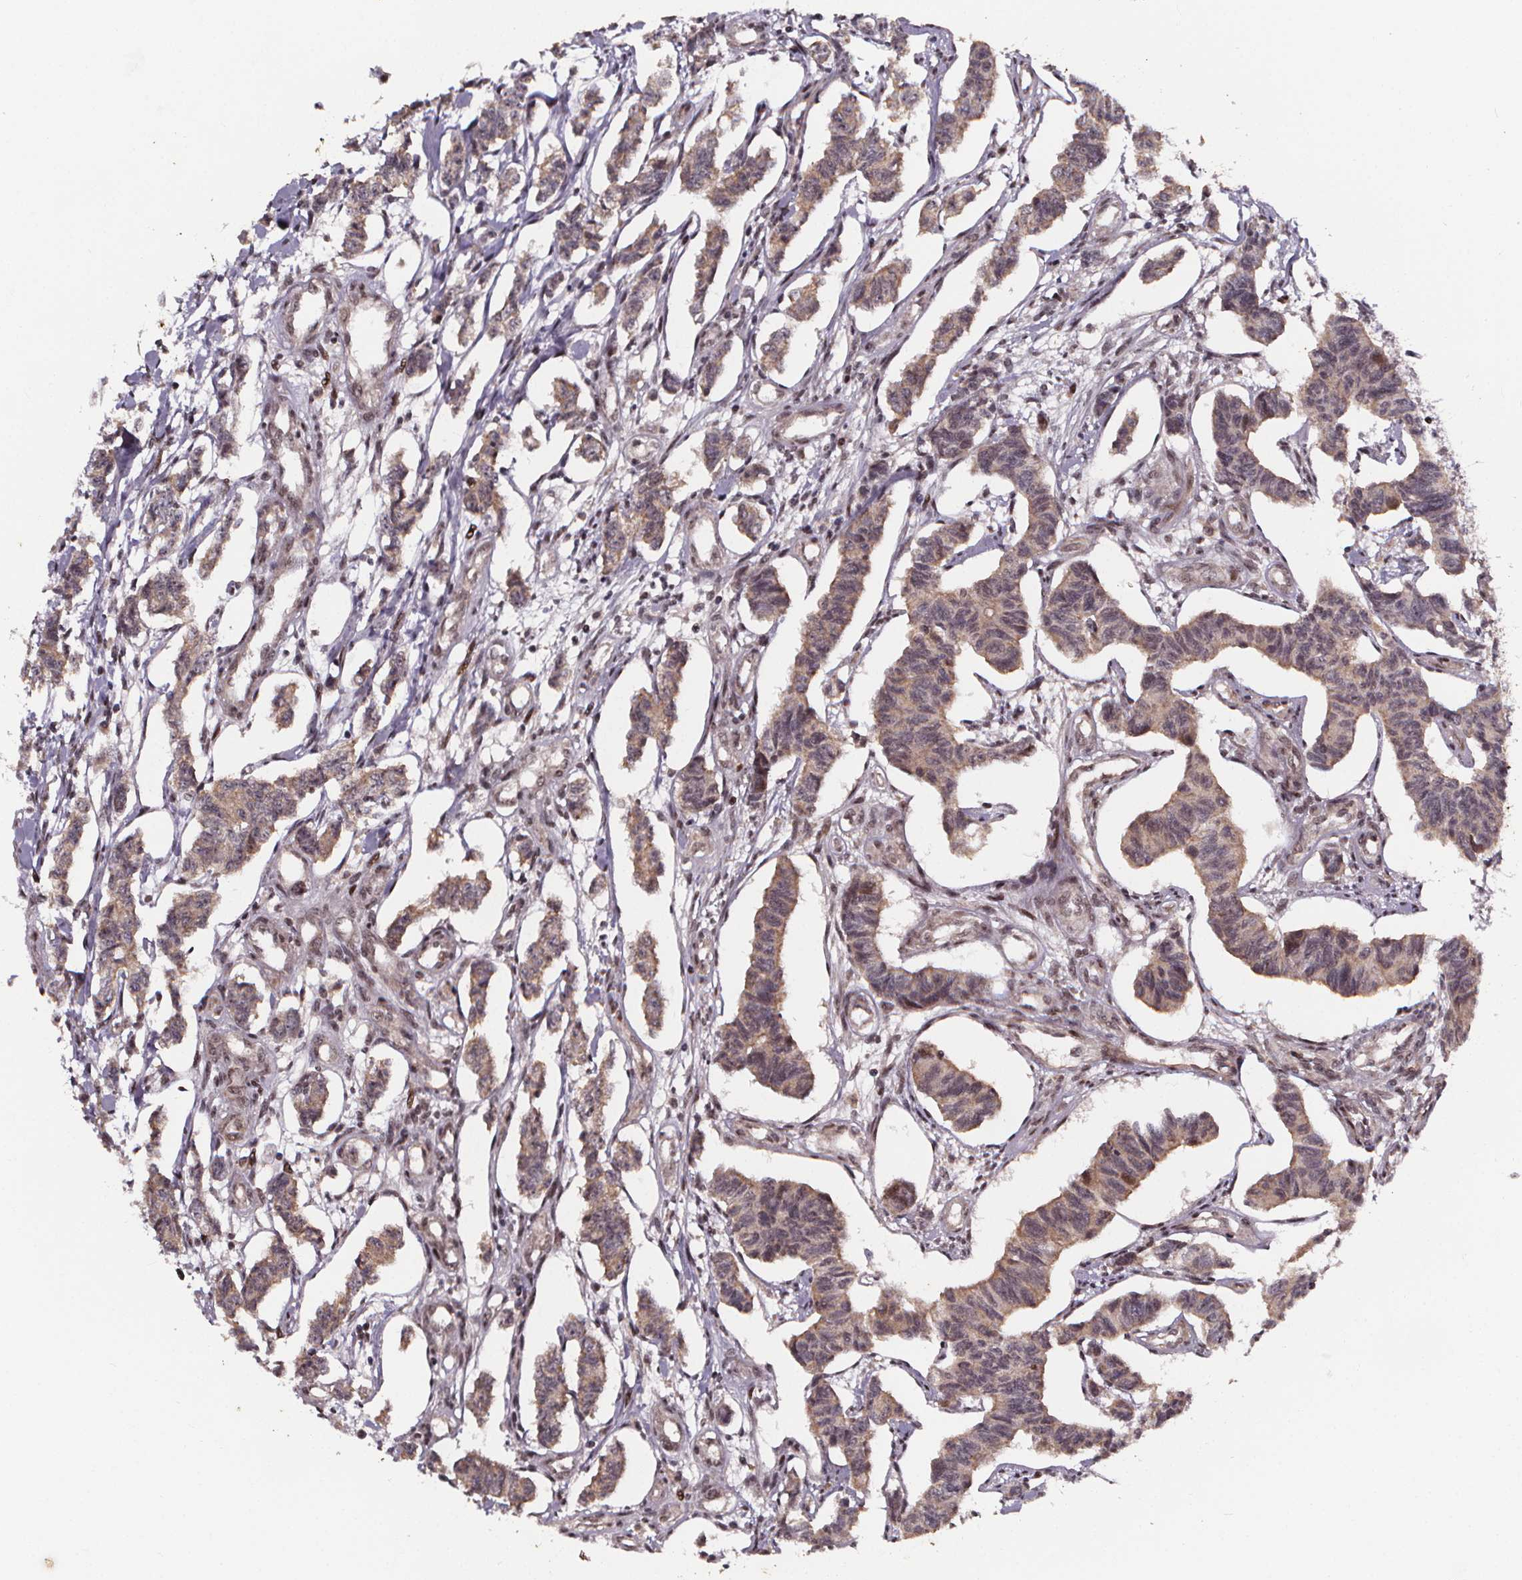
{"staining": {"intensity": "weak", "quantity": "25%-75%", "location": "cytoplasmic/membranous"}, "tissue": "carcinoid", "cell_type": "Tumor cells", "image_type": "cancer", "snomed": [{"axis": "morphology", "description": "Carcinoid, malignant, NOS"}, {"axis": "topography", "description": "Kidney"}], "caption": "A low amount of weak cytoplasmic/membranous expression is seen in approximately 25%-75% of tumor cells in carcinoid tissue. Nuclei are stained in blue.", "gene": "DDIT3", "patient": {"sex": "female", "age": 41}}